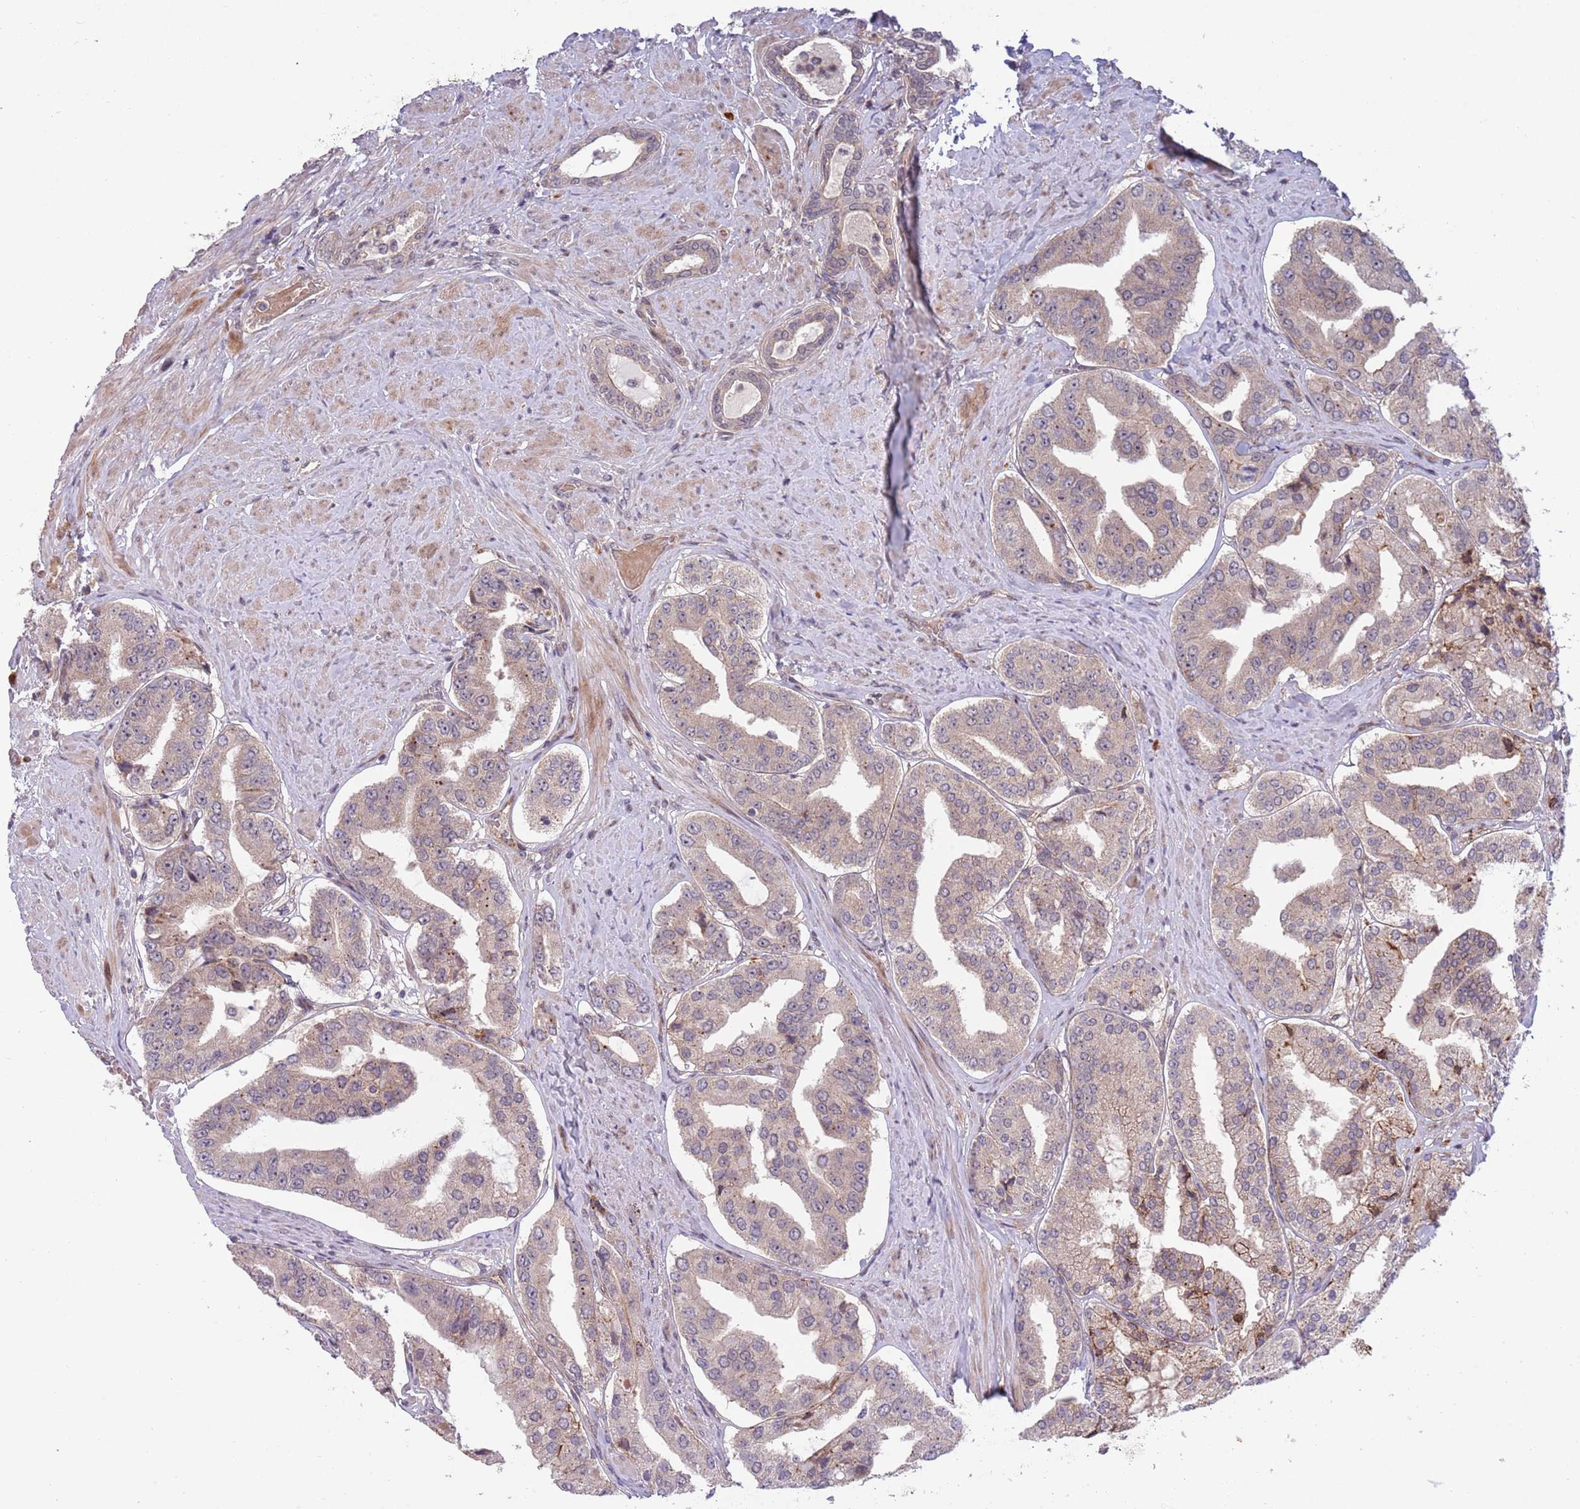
{"staining": {"intensity": "weak", "quantity": "25%-75%", "location": "cytoplasmic/membranous"}, "tissue": "prostate cancer", "cell_type": "Tumor cells", "image_type": "cancer", "snomed": [{"axis": "morphology", "description": "Adenocarcinoma, High grade"}, {"axis": "topography", "description": "Prostate"}], "caption": "DAB immunohistochemical staining of prostate cancer displays weak cytoplasmic/membranous protein positivity in about 25%-75% of tumor cells.", "gene": "NT5DC4", "patient": {"sex": "male", "age": 63}}